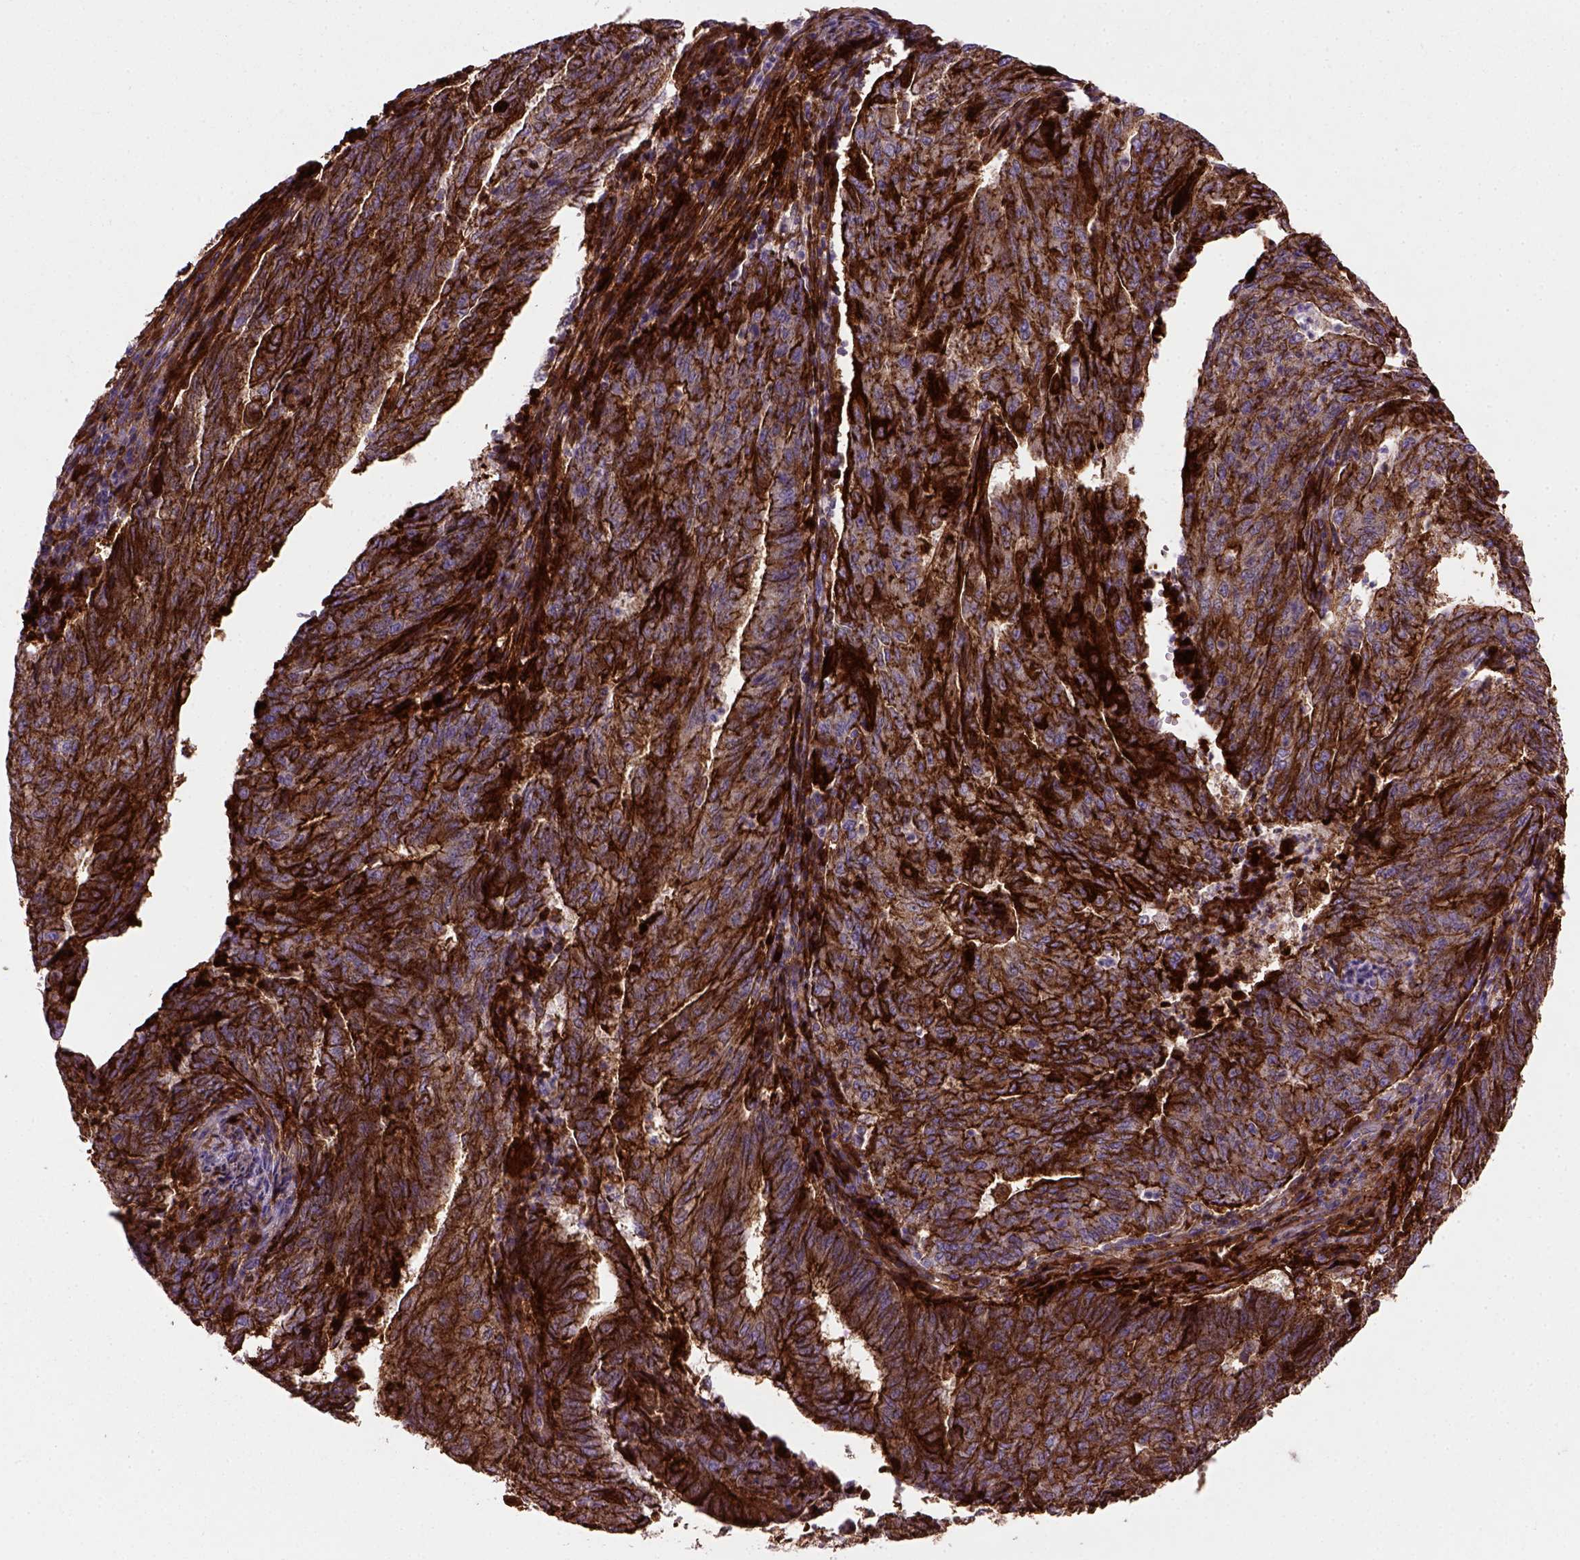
{"staining": {"intensity": "strong", "quantity": ">75%", "location": "cytoplasmic/membranous"}, "tissue": "endometrial cancer", "cell_type": "Tumor cells", "image_type": "cancer", "snomed": [{"axis": "morphology", "description": "Adenocarcinoma, NOS"}, {"axis": "topography", "description": "Endometrium"}], "caption": "A high amount of strong cytoplasmic/membranous staining is seen in about >75% of tumor cells in endometrial cancer tissue.", "gene": "CDH1", "patient": {"sex": "female", "age": 82}}